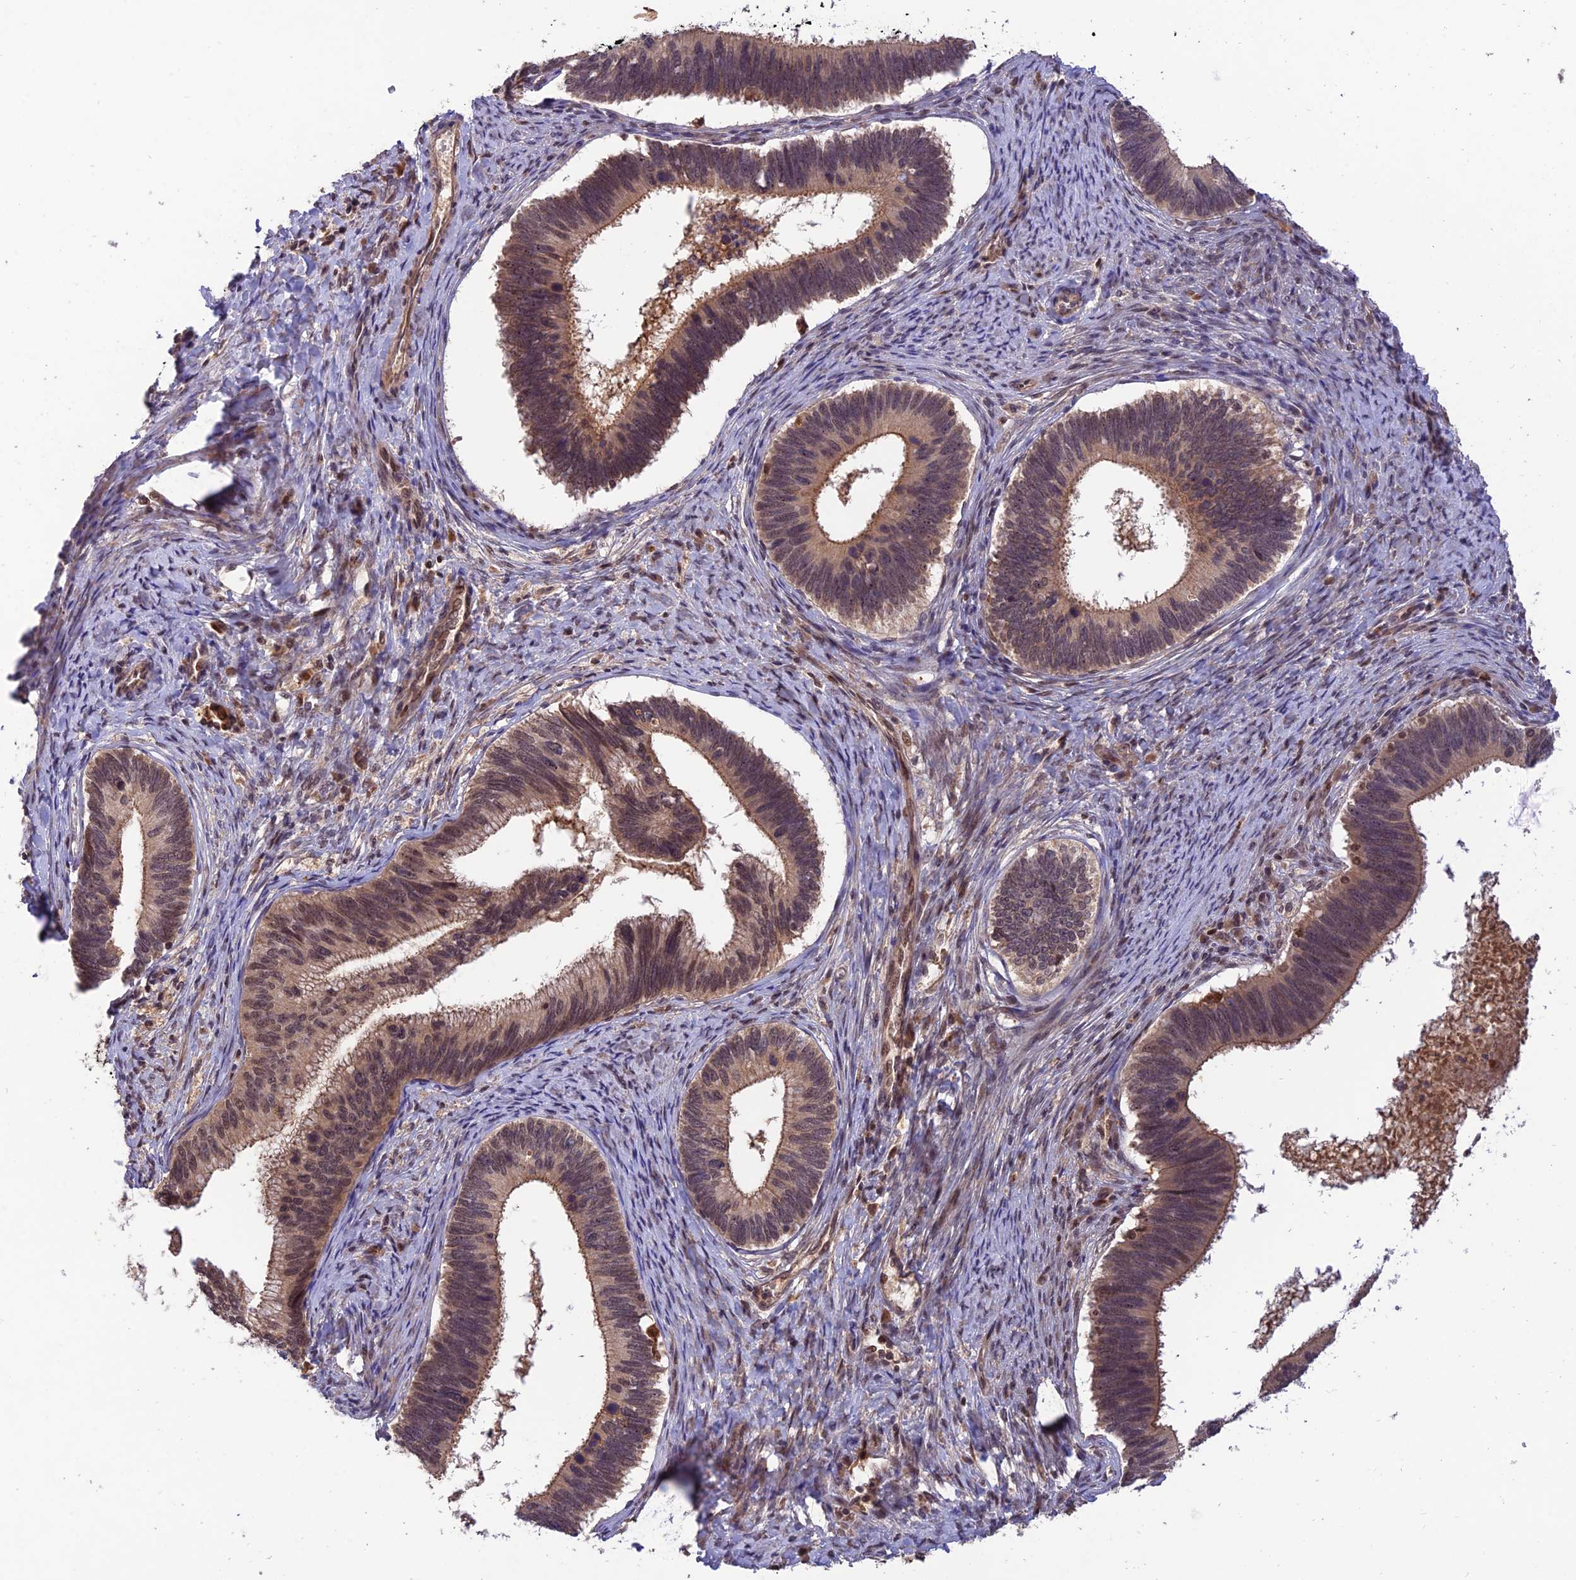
{"staining": {"intensity": "moderate", "quantity": ">75%", "location": "cytoplasmic/membranous,nuclear"}, "tissue": "cervical cancer", "cell_type": "Tumor cells", "image_type": "cancer", "snomed": [{"axis": "morphology", "description": "Adenocarcinoma, NOS"}, {"axis": "topography", "description": "Cervix"}], "caption": "DAB immunohistochemical staining of adenocarcinoma (cervical) shows moderate cytoplasmic/membranous and nuclear protein staining in about >75% of tumor cells.", "gene": "REV1", "patient": {"sex": "female", "age": 42}}